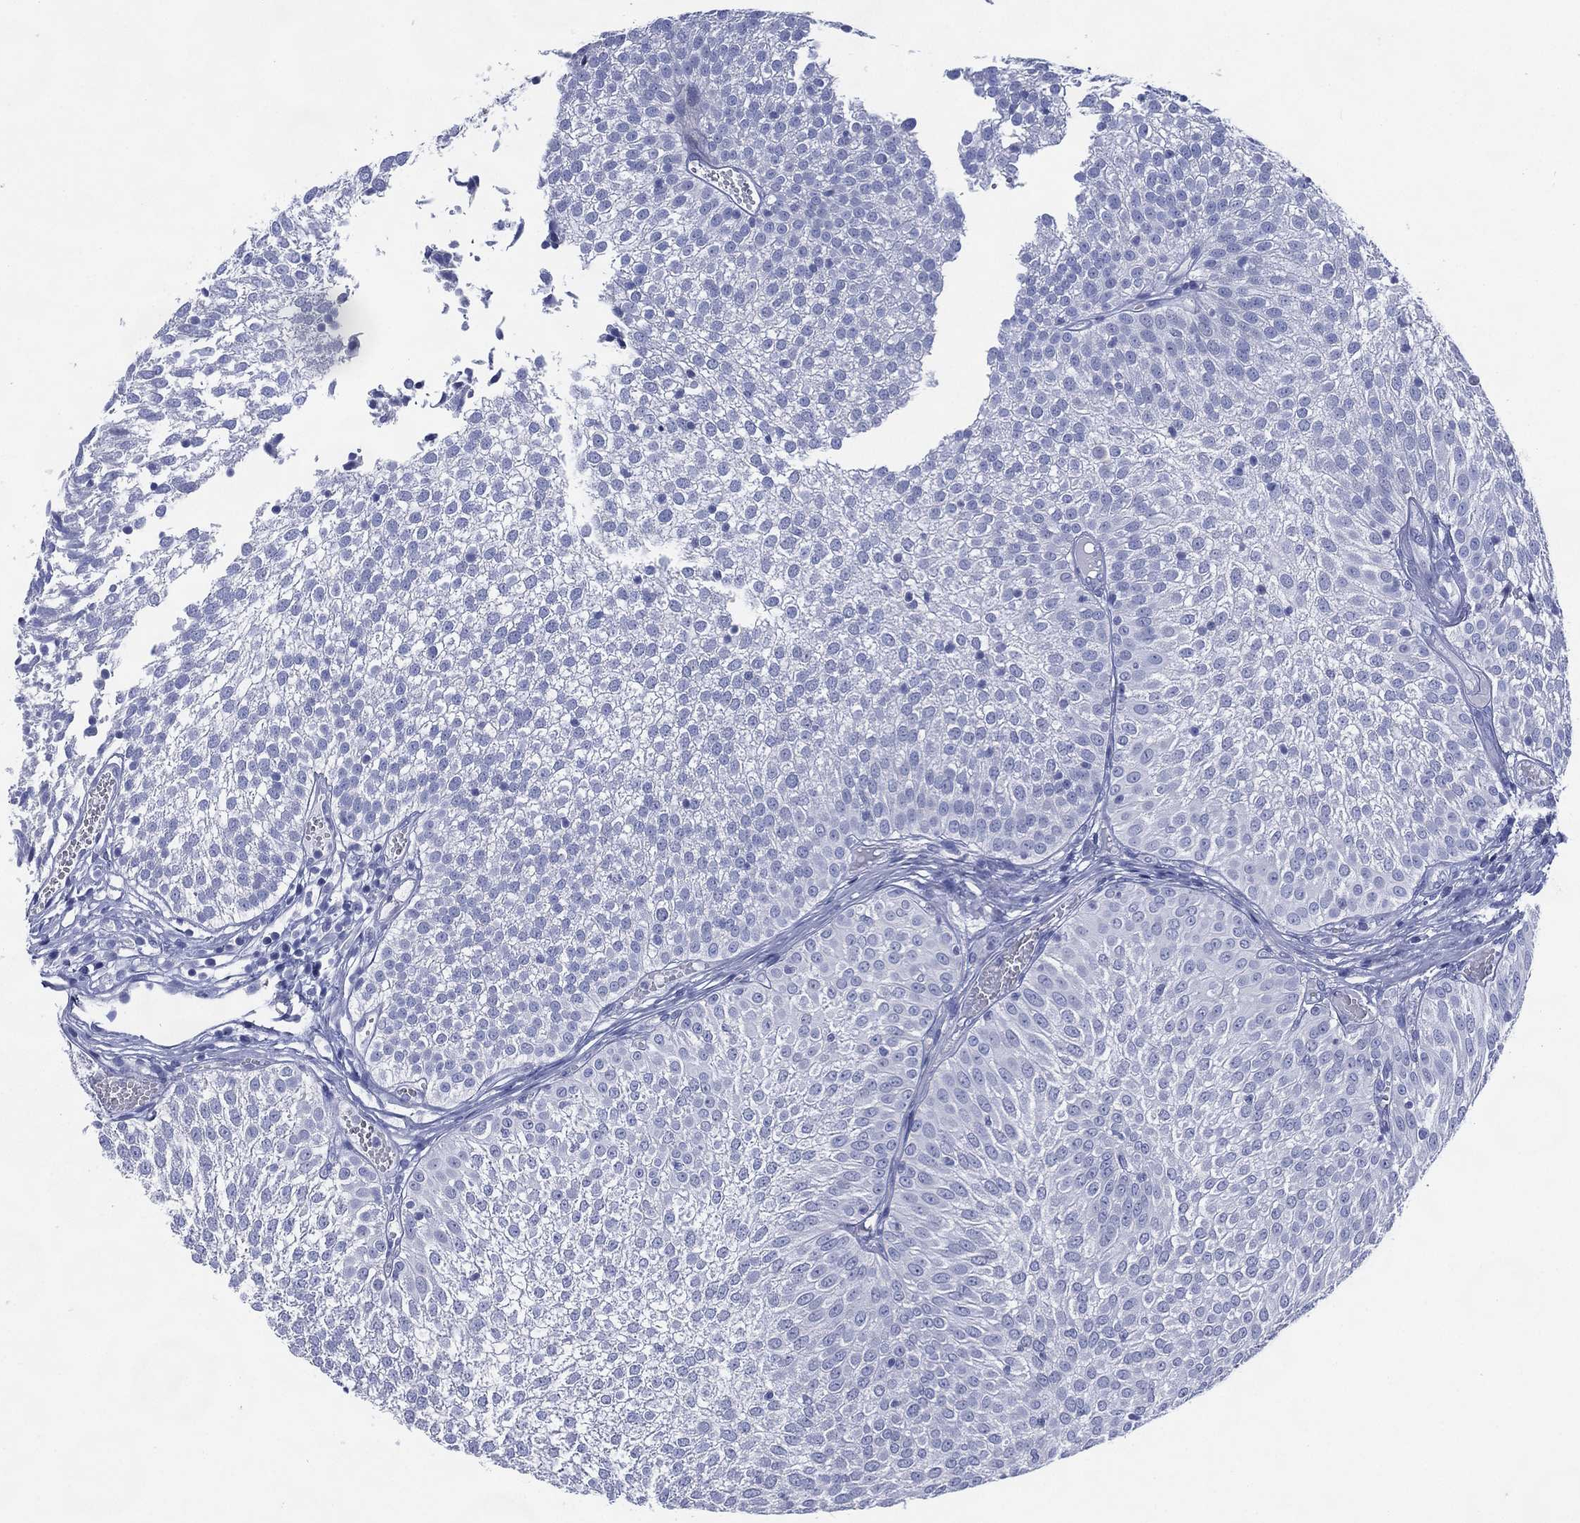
{"staining": {"intensity": "negative", "quantity": "none", "location": "none"}, "tissue": "urothelial cancer", "cell_type": "Tumor cells", "image_type": "cancer", "snomed": [{"axis": "morphology", "description": "Urothelial carcinoma, Low grade"}, {"axis": "topography", "description": "Urinary bladder"}], "caption": "IHC image of neoplastic tissue: human urothelial carcinoma (low-grade) stained with DAB demonstrates no significant protein positivity in tumor cells.", "gene": "TMEM247", "patient": {"sex": "male", "age": 52}}